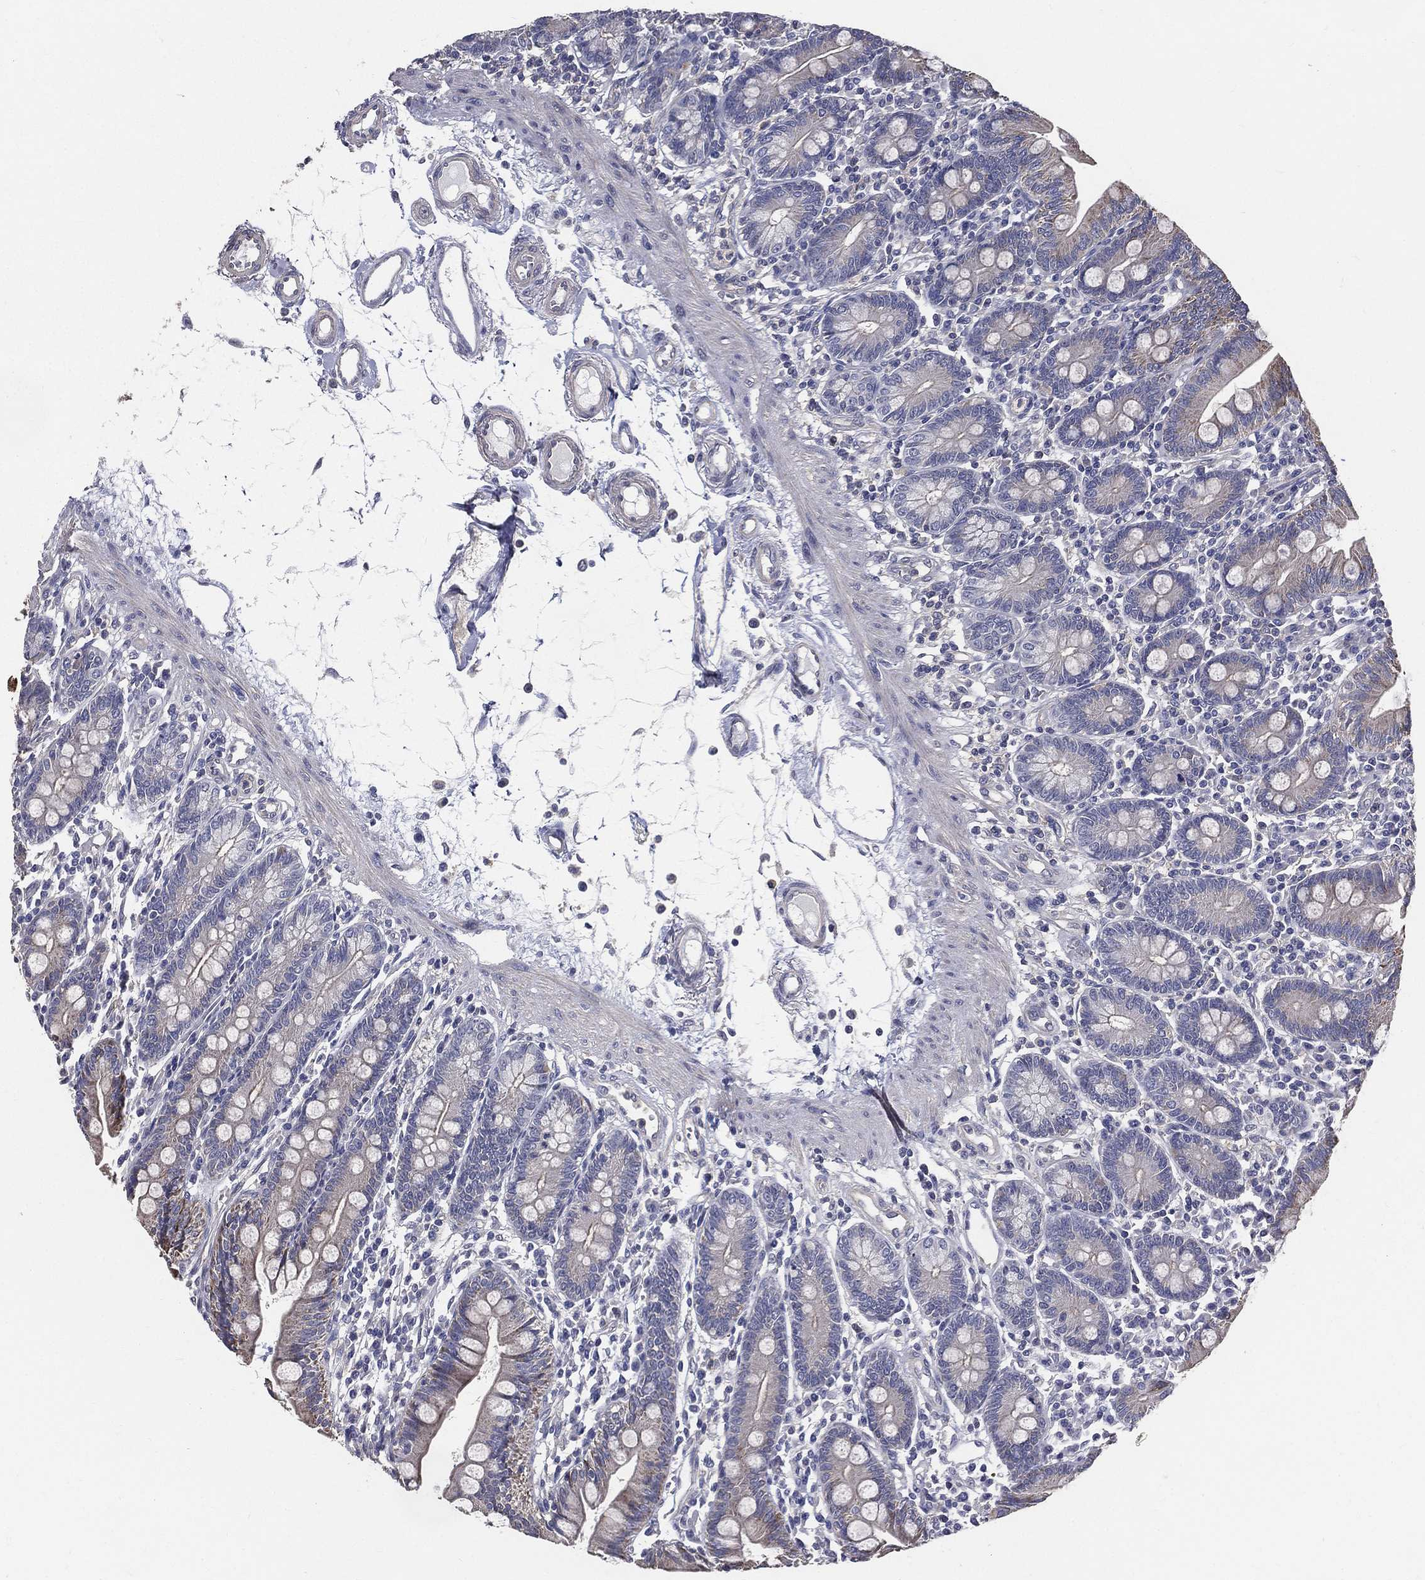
{"staining": {"intensity": "moderate", "quantity": "<25%", "location": "cytoplasmic/membranous"}, "tissue": "small intestine", "cell_type": "Glandular cells", "image_type": "normal", "snomed": [{"axis": "morphology", "description": "Normal tissue, NOS"}, {"axis": "topography", "description": "Small intestine"}], "caption": "This is a micrograph of immunohistochemistry staining of unremarkable small intestine, which shows moderate positivity in the cytoplasmic/membranous of glandular cells.", "gene": "SERPINB2", "patient": {"sex": "male", "age": 88}}